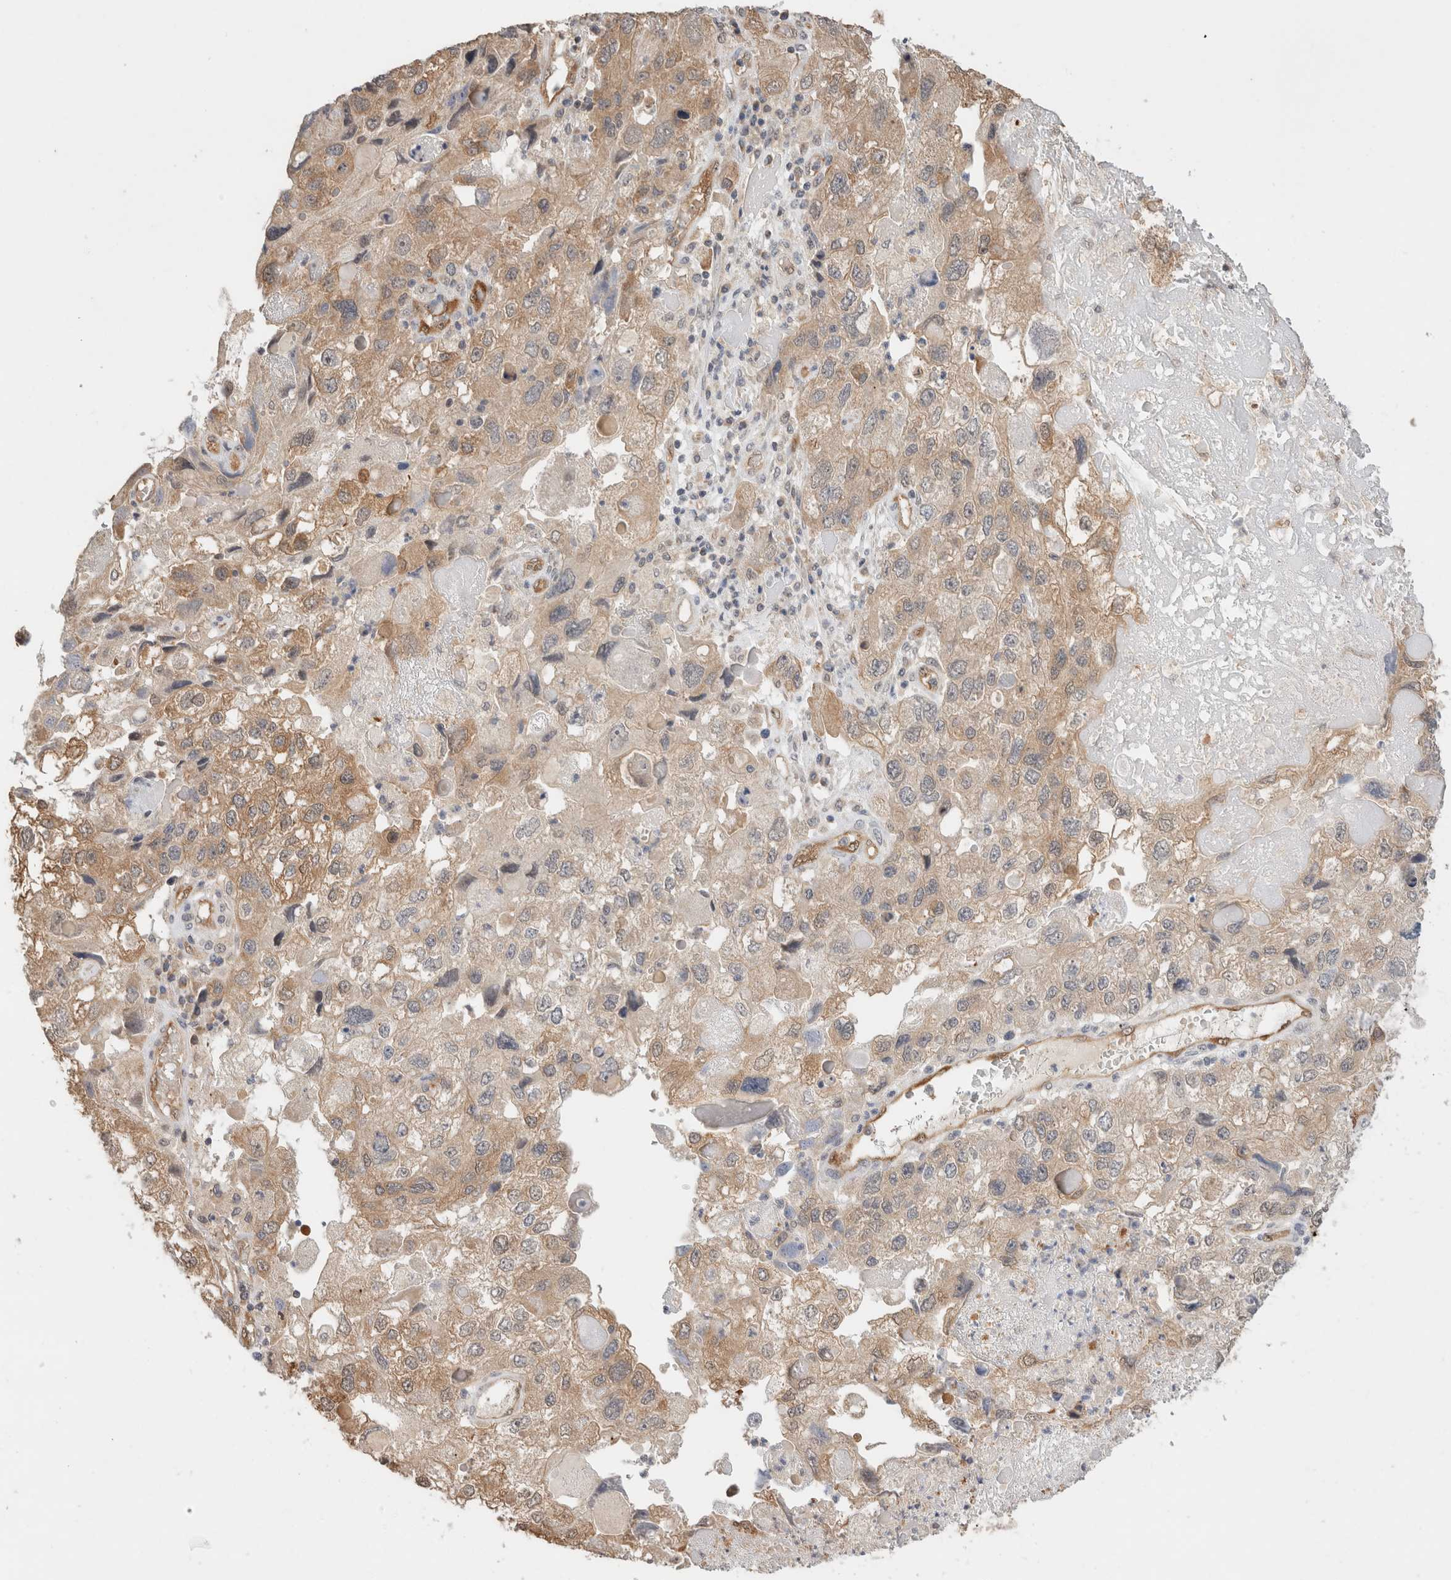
{"staining": {"intensity": "weak", "quantity": "25%-75%", "location": "cytoplasmic/membranous"}, "tissue": "endometrial cancer", "cell_type": "Tumor cells", "image_type": "cancer", "snomed": [{"axis": "morphology", "description": "Adenocarcinoma, NOS"}, {"axis": "topography", "description": "Endometrium"}], "caption": "Human endometrial cancer (adenocarcinoma) stained with a brown dye shows weak cytoplasmic/membranous positive expression in approximately 25%-75% of tumor cells.", "gene": "CA13", "patient": {"sex": "female", "age": 49}}